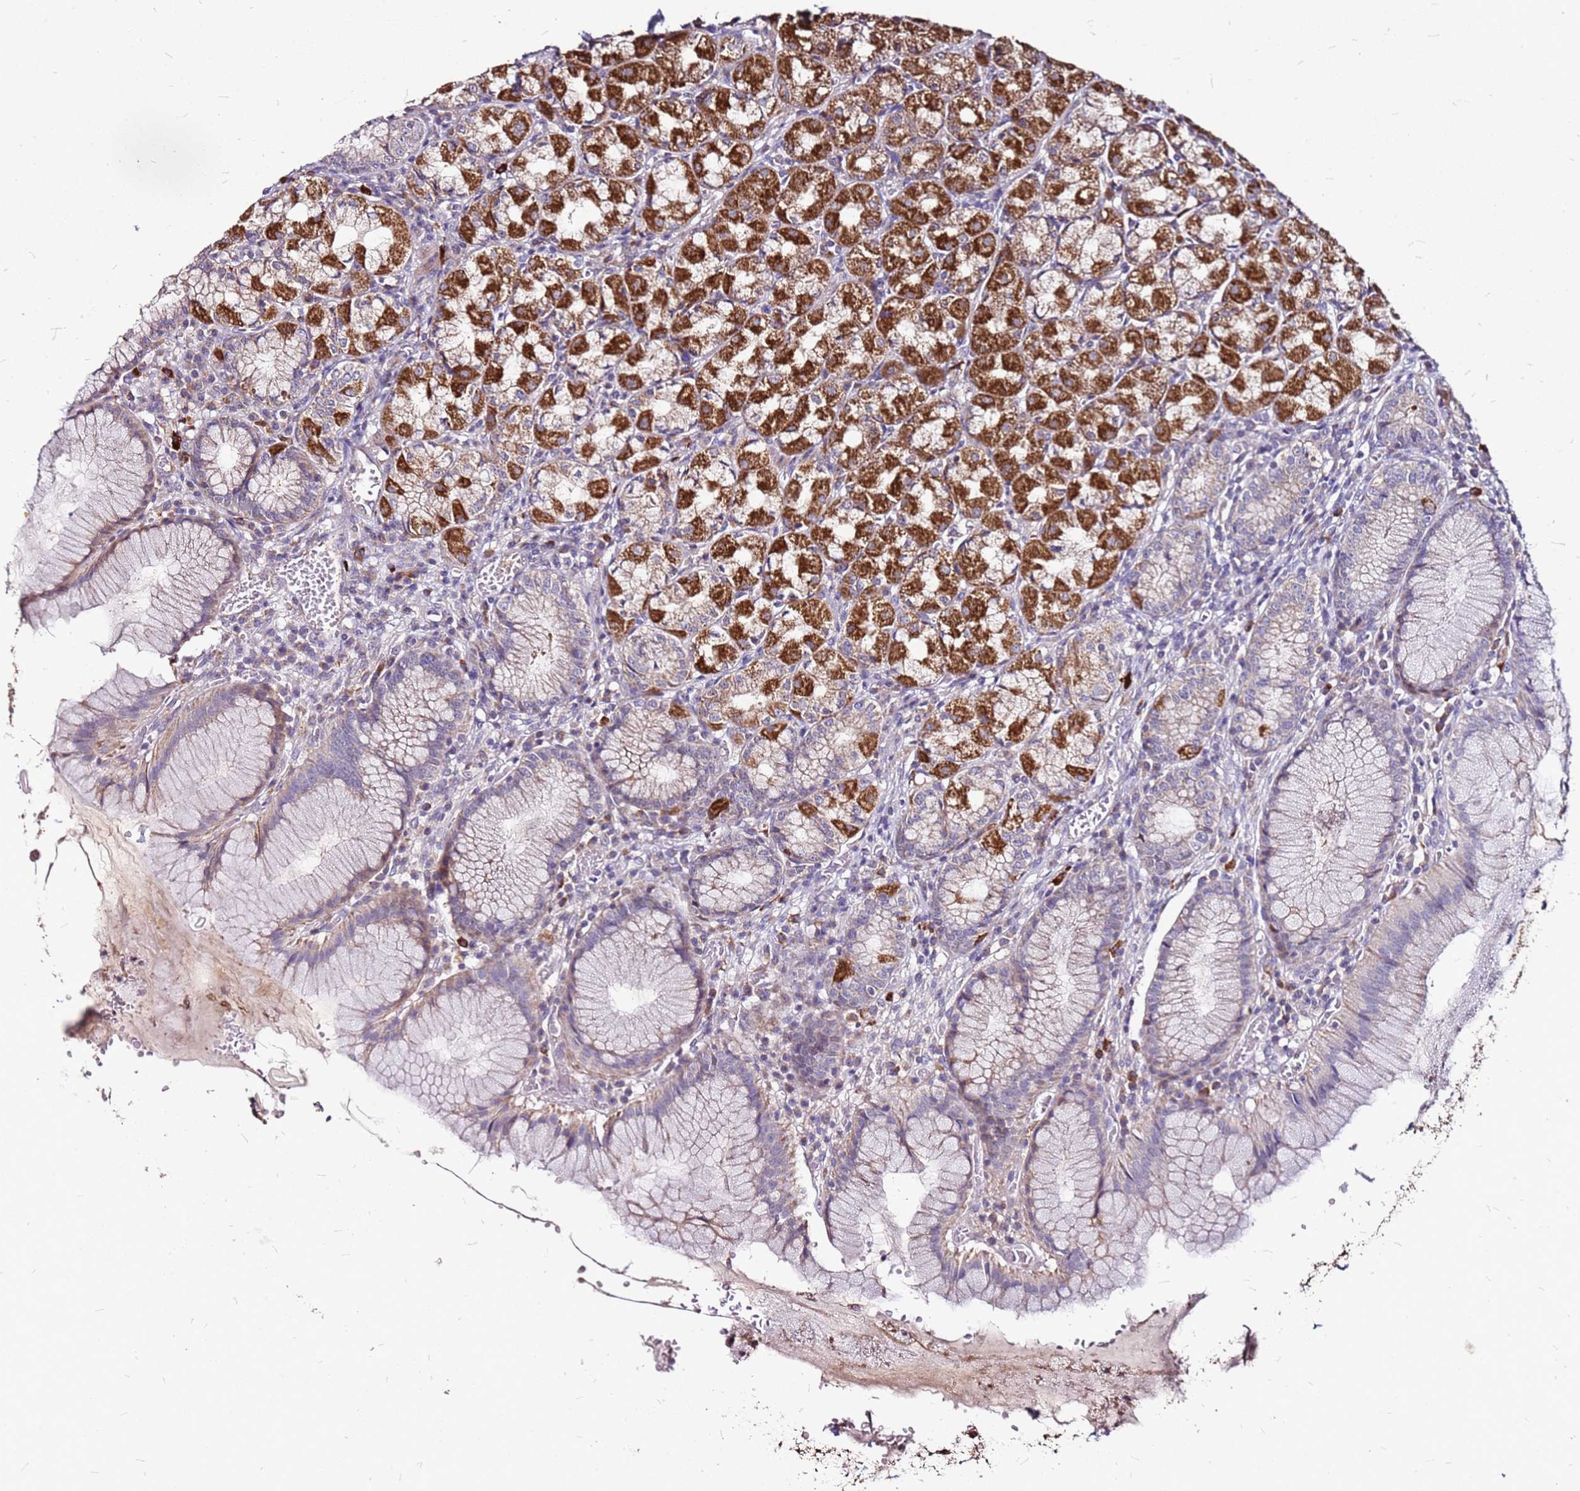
{"staining": {"intensity": "strong", "quantity": ">75%", "location": "cytoplasmic/membranous"}, "tissue": "stomach", "cell_type": "Glandular cells", "image_type": "normal", "snomed": [{"axis": "morphology", "description": "Normal tissue, NOS"}, {"axis": "topography", "description": "Stomach"}], "caption": "Stomach stained for a protein (brown) exhibits strong cytoplasmic/membranous positive expression in about >75% of glandular cells.", "gene": "DCDC2C", "patient": {"sex": "male", "age": 55}}